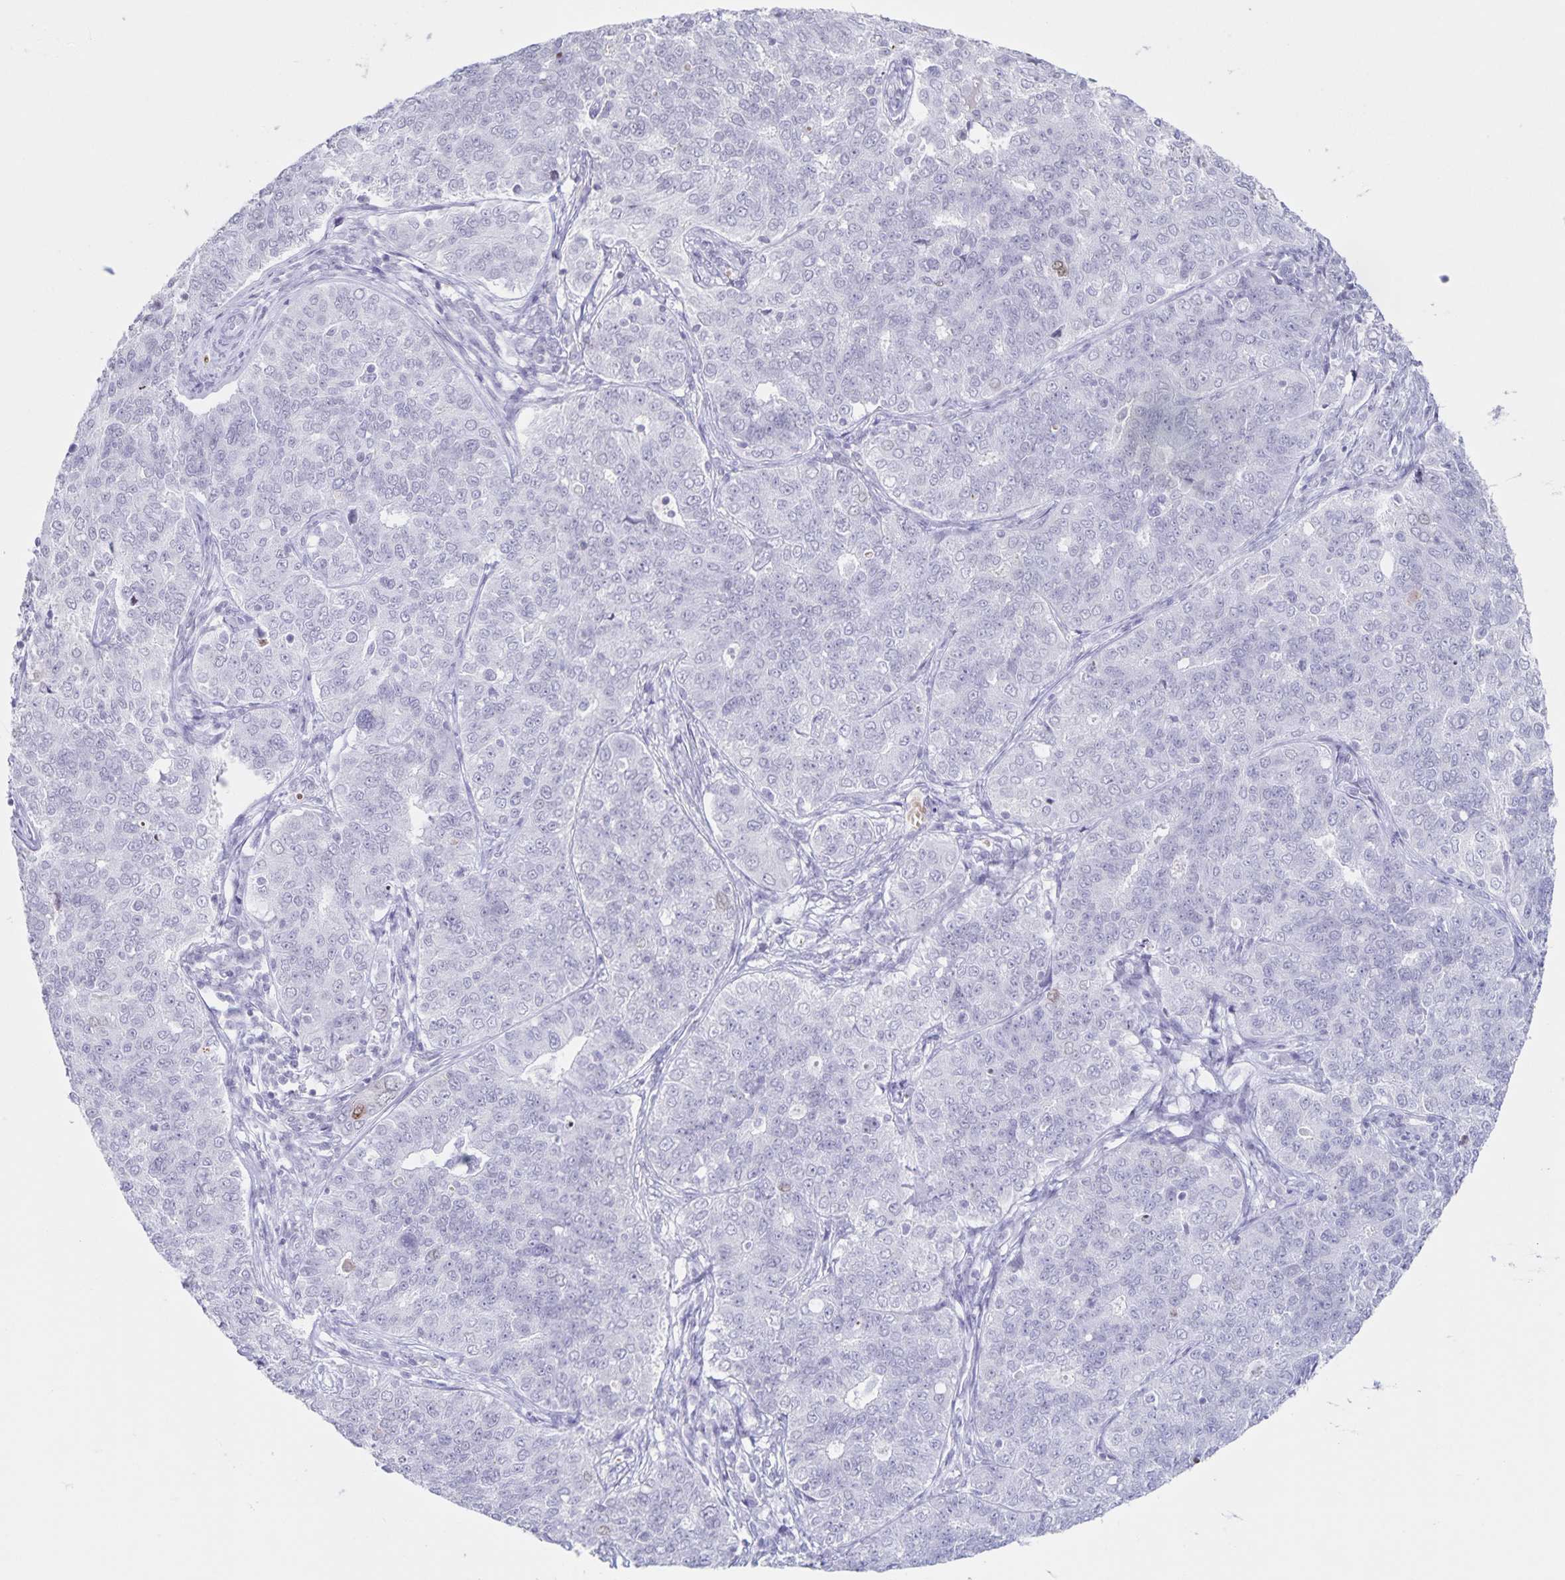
{"staining": {"intensity": "negative", "quantity": "none", "location": "none"}, "tissue": "endometrial cancer", "cell_type": "Tumor cells", "image_type": "cancer", "snomed": [{"axis": "morphology", "description": "Adenocarcinoma, NOS"}, {"axis": "topography", "description": "Endometrium"}], "caption": "This micrograph is of endometrial cancer (adenocarcinoma) stained with immunohistochemistry (IHC) to label a protein in brown with the nuclei are counter-stained blue. There is no staining in tumor cells. (Brightfield microscopy of DAB (3,3'-diaminobenzidine) immunohistochemistry (IHC) at high magnification).", "gene": "LCE6A", "patient": {"sex": "female", "age": 43}}